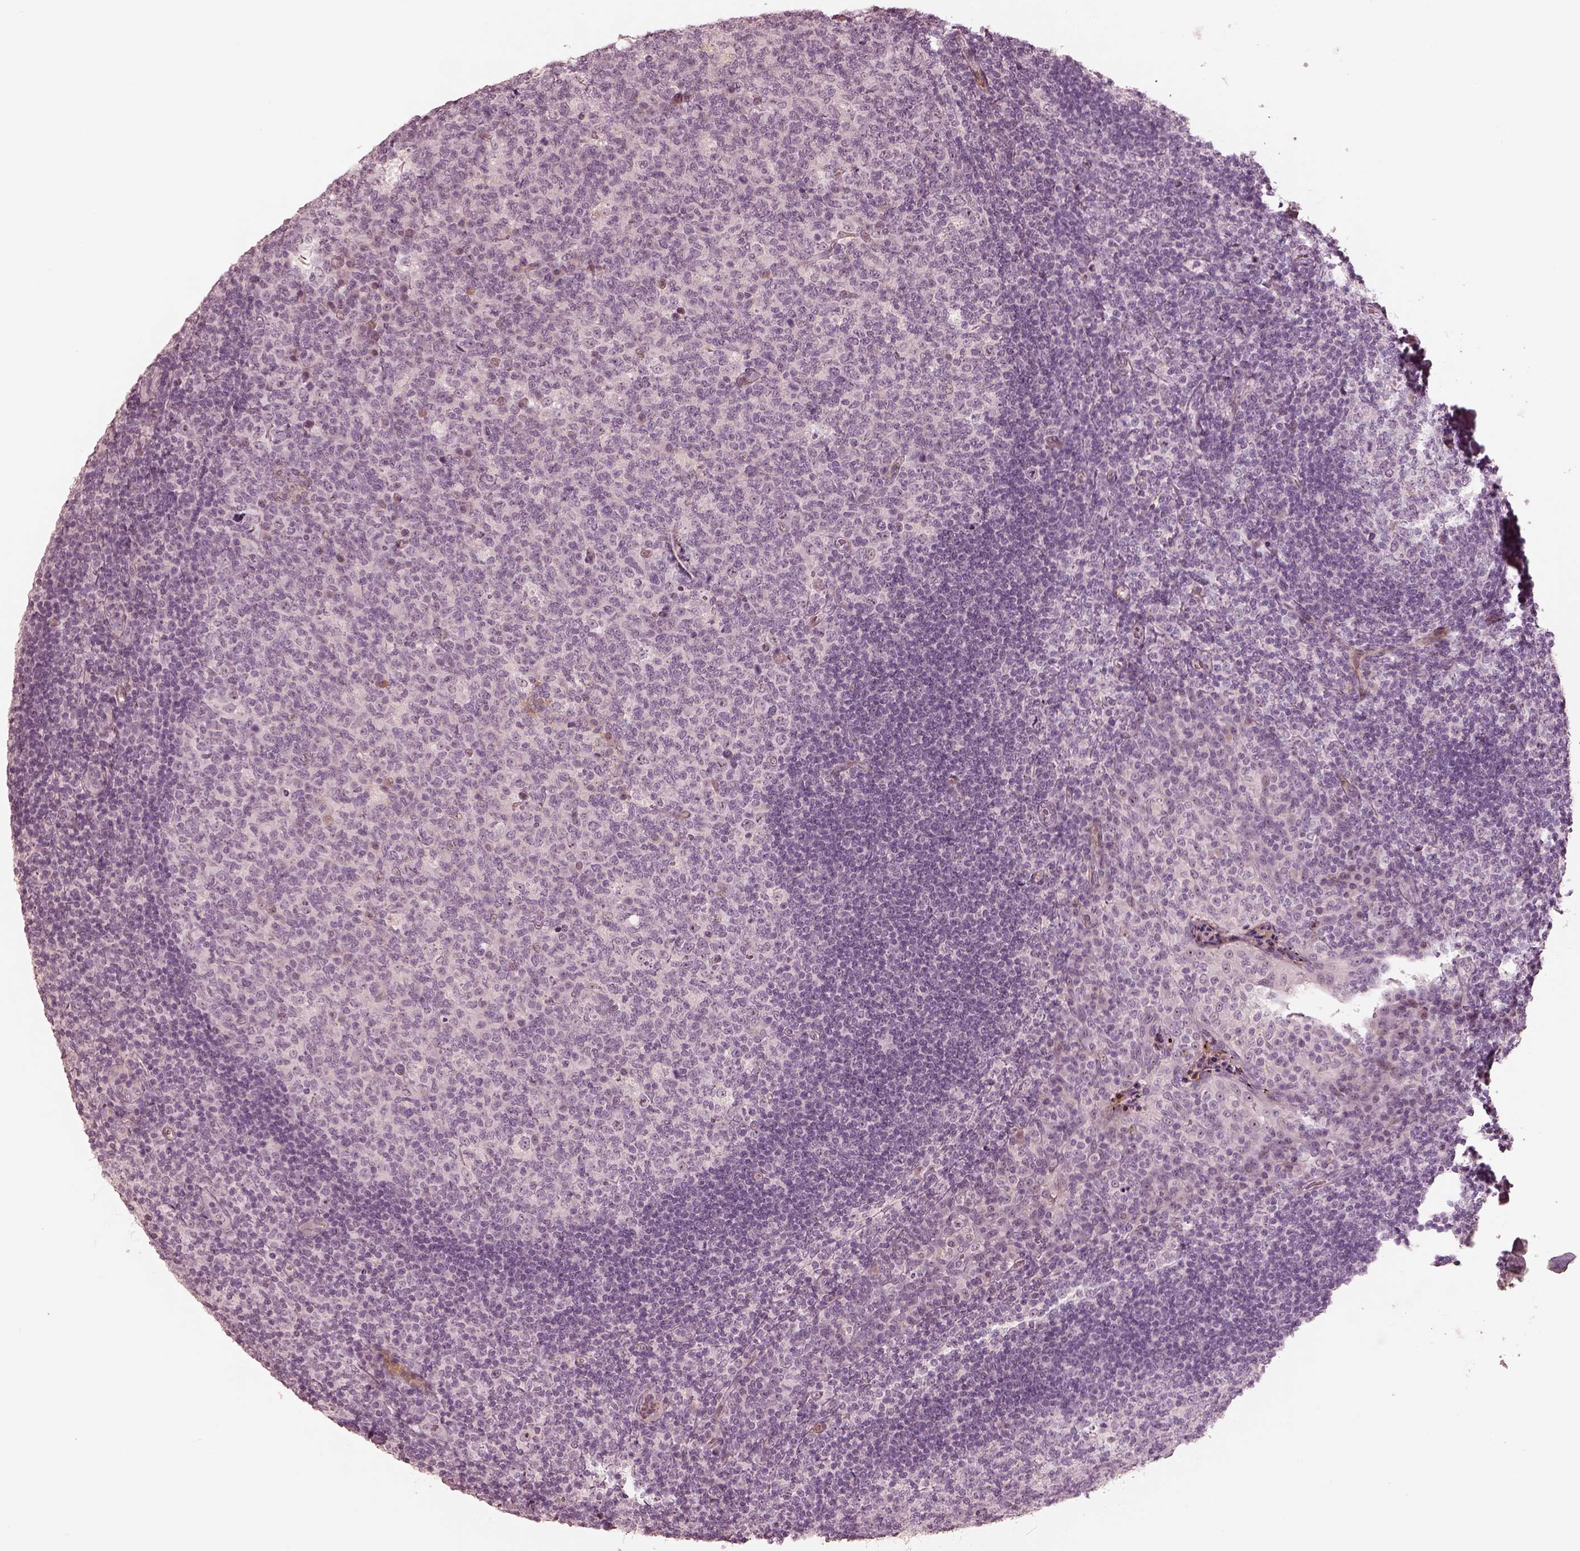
{"staining": {"intensity": "negative", "quantity": "none", "location": "none"}, "tissue": "tonsil", "cell_type": "Germinal center cells", "image_type": "normal", "snomed": [{"axis": "morphology", "description": "Normal tissue, NOS"}, {"axis": "topography", "description": "Tonsil"}], "caption": "Immunohistochemistry (IHC) photomicrograph of benign tonsil: human tonsil stained with DAB reveals no significant protein expression in germinal center cells.", "gene": "MADCAM1", "patient": {"sex": "male", "age": 17}}